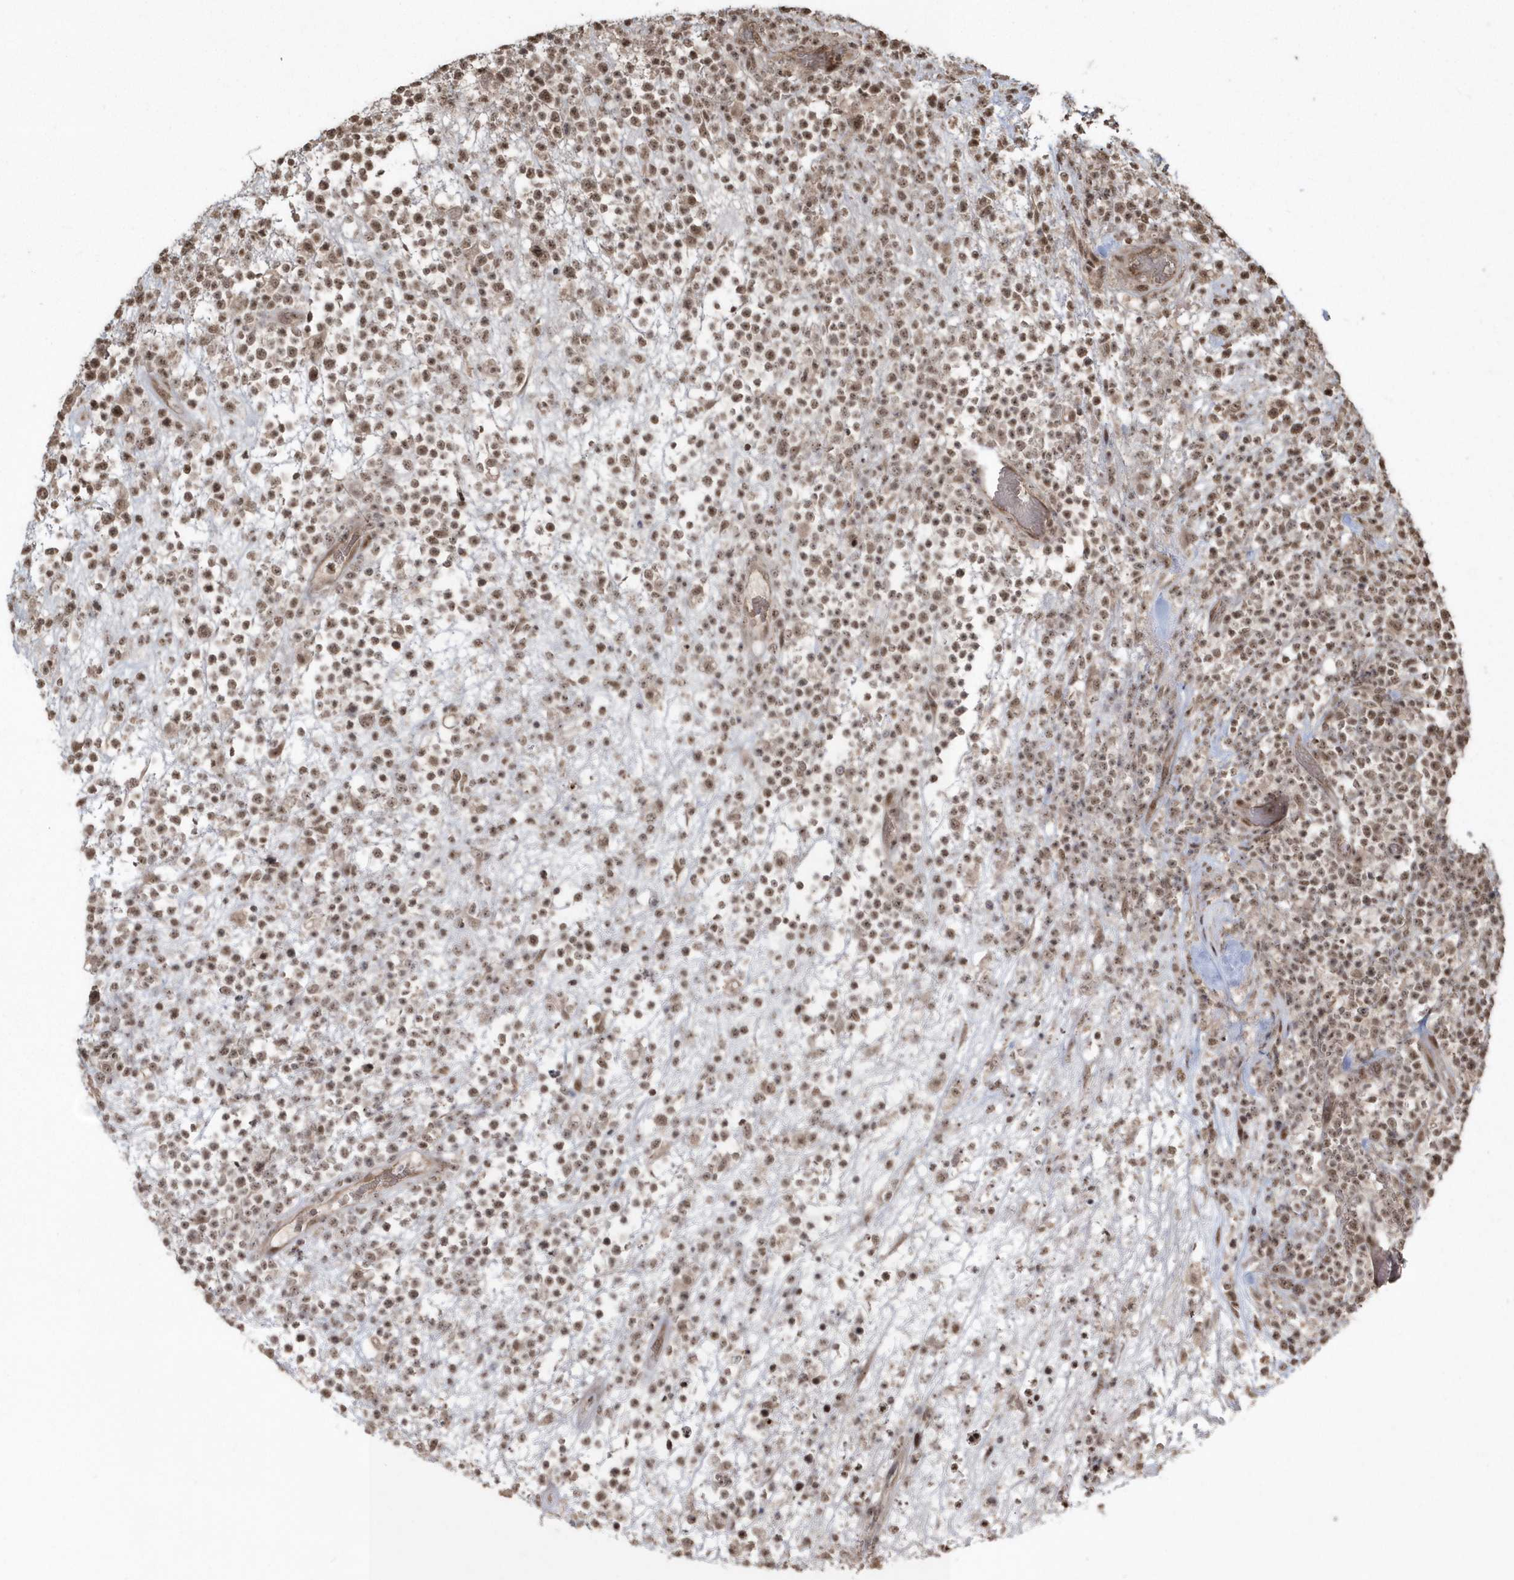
{"staining": {"intensity": "moderate", "quantity": ">75%", "location": "nuclear"}, "tissue": "lymphoma", "cell_type": "Tumor cells", "image_type": "cancer", "snomed": [{"axis": "morphology", "description": "Malignant lymphoma, non-Hodgkin's type, High grade"}, {"axis": "topography", "description": "Colon"}], "caption": "Immunohistochemistry (IHC) photomicrograph of neoplastic tissue: human high-grade malignant lymphoma, non-Hodgkin's type stained using immunohistochemistry reveals medium levels of moderate protein expression localized specifically in the nuclear of tumor cells, appearing as a nuclear brown color.", "gene": "EPB41L4A", "patient": {"sex": "female", "age": 53}}